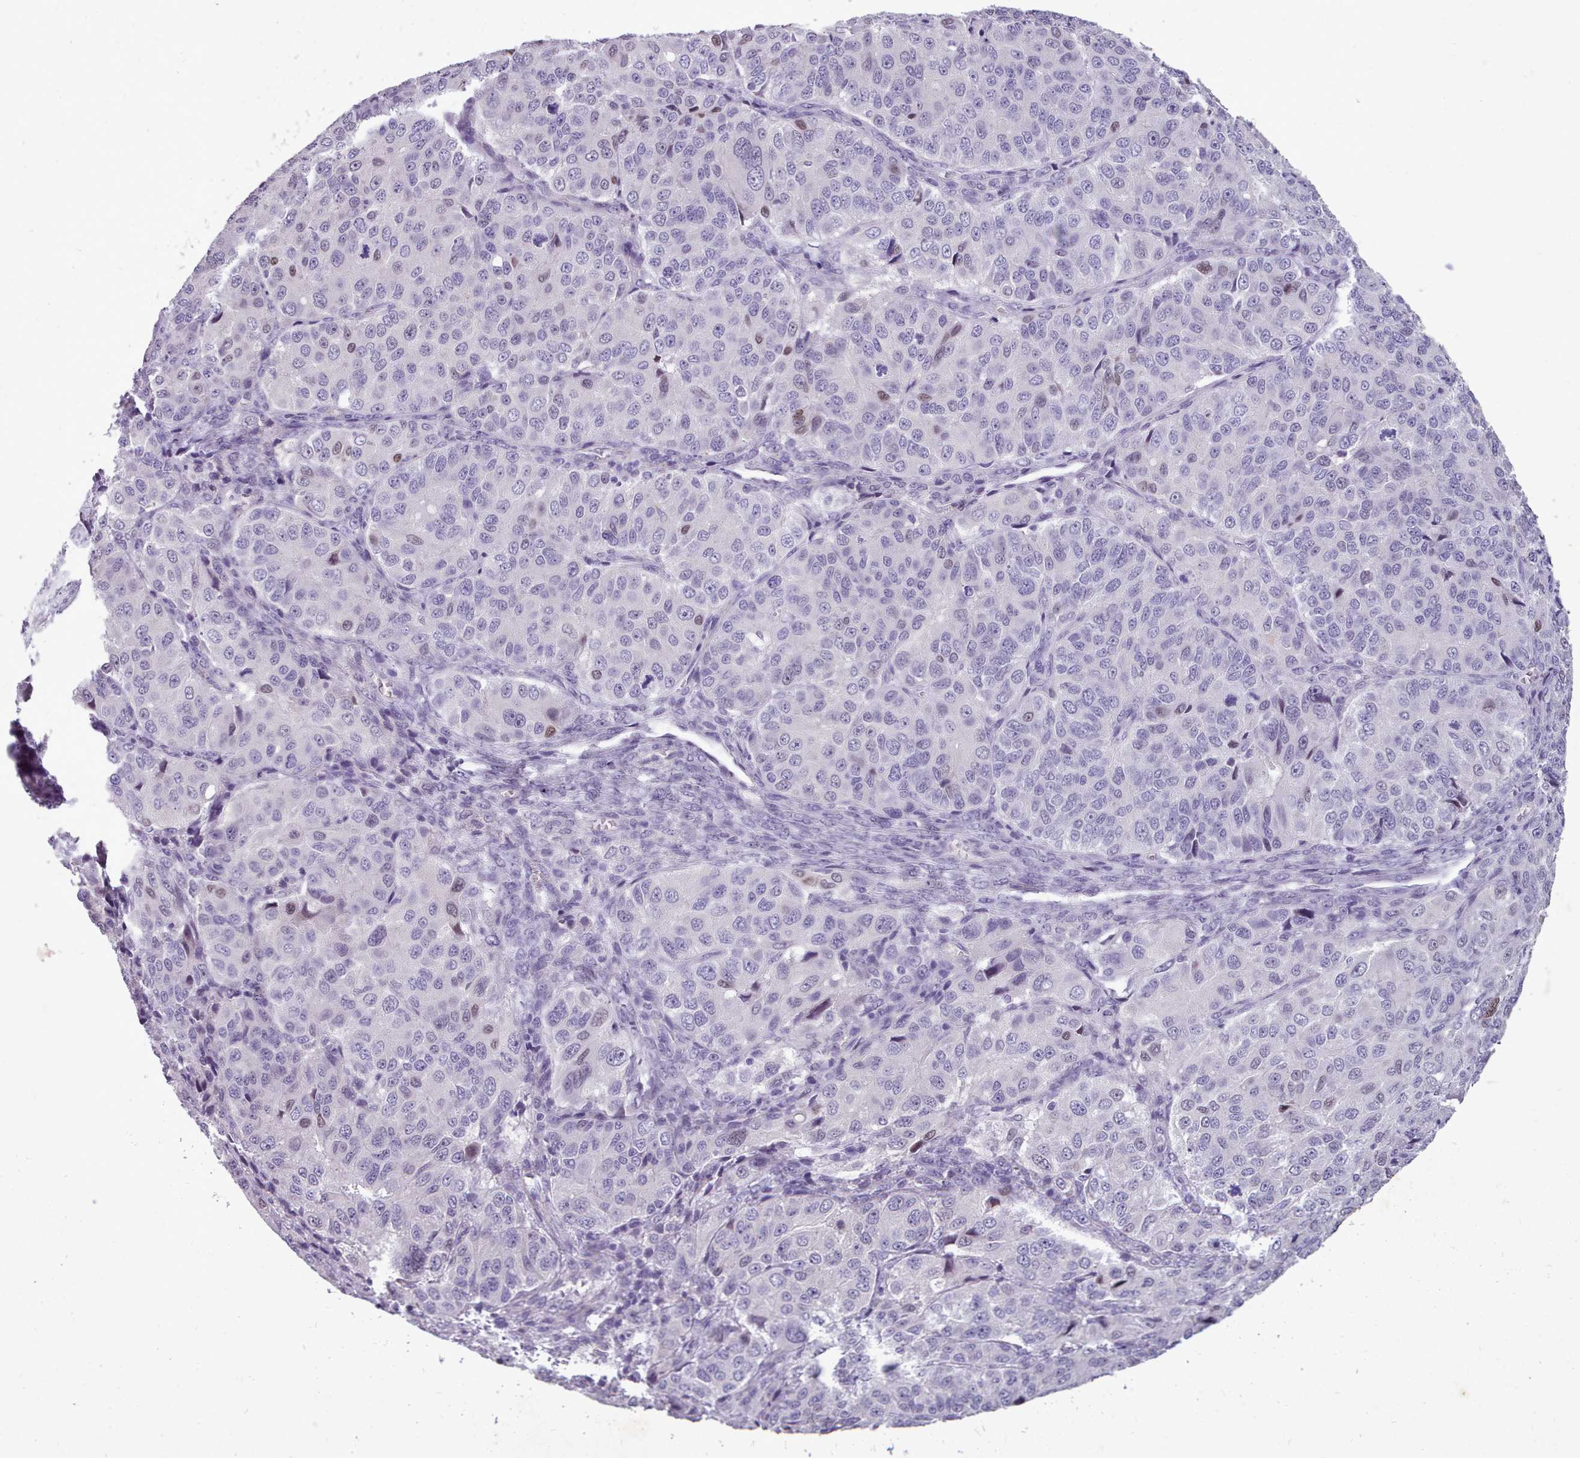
{"staining": {"intensity": "negative", "quantity": "none", "location": "none"}, "tissue": "ovarian cancer", "cell_type": "Tumor cells", "image_type": "cancer", "snomed": [{"axis": "morphology", "description": "Carcinoma, endometroid"}, {"axis": "topography", "description": "Ovary"}], "caption": "Immunohistochemistry micrograph of endometroid carcinoma (ovarian) stained for a protein (brown), which displays no staining in tumor cells.", "gene": "KCNT2", "patient": {"sex": "female", "age": 51}}